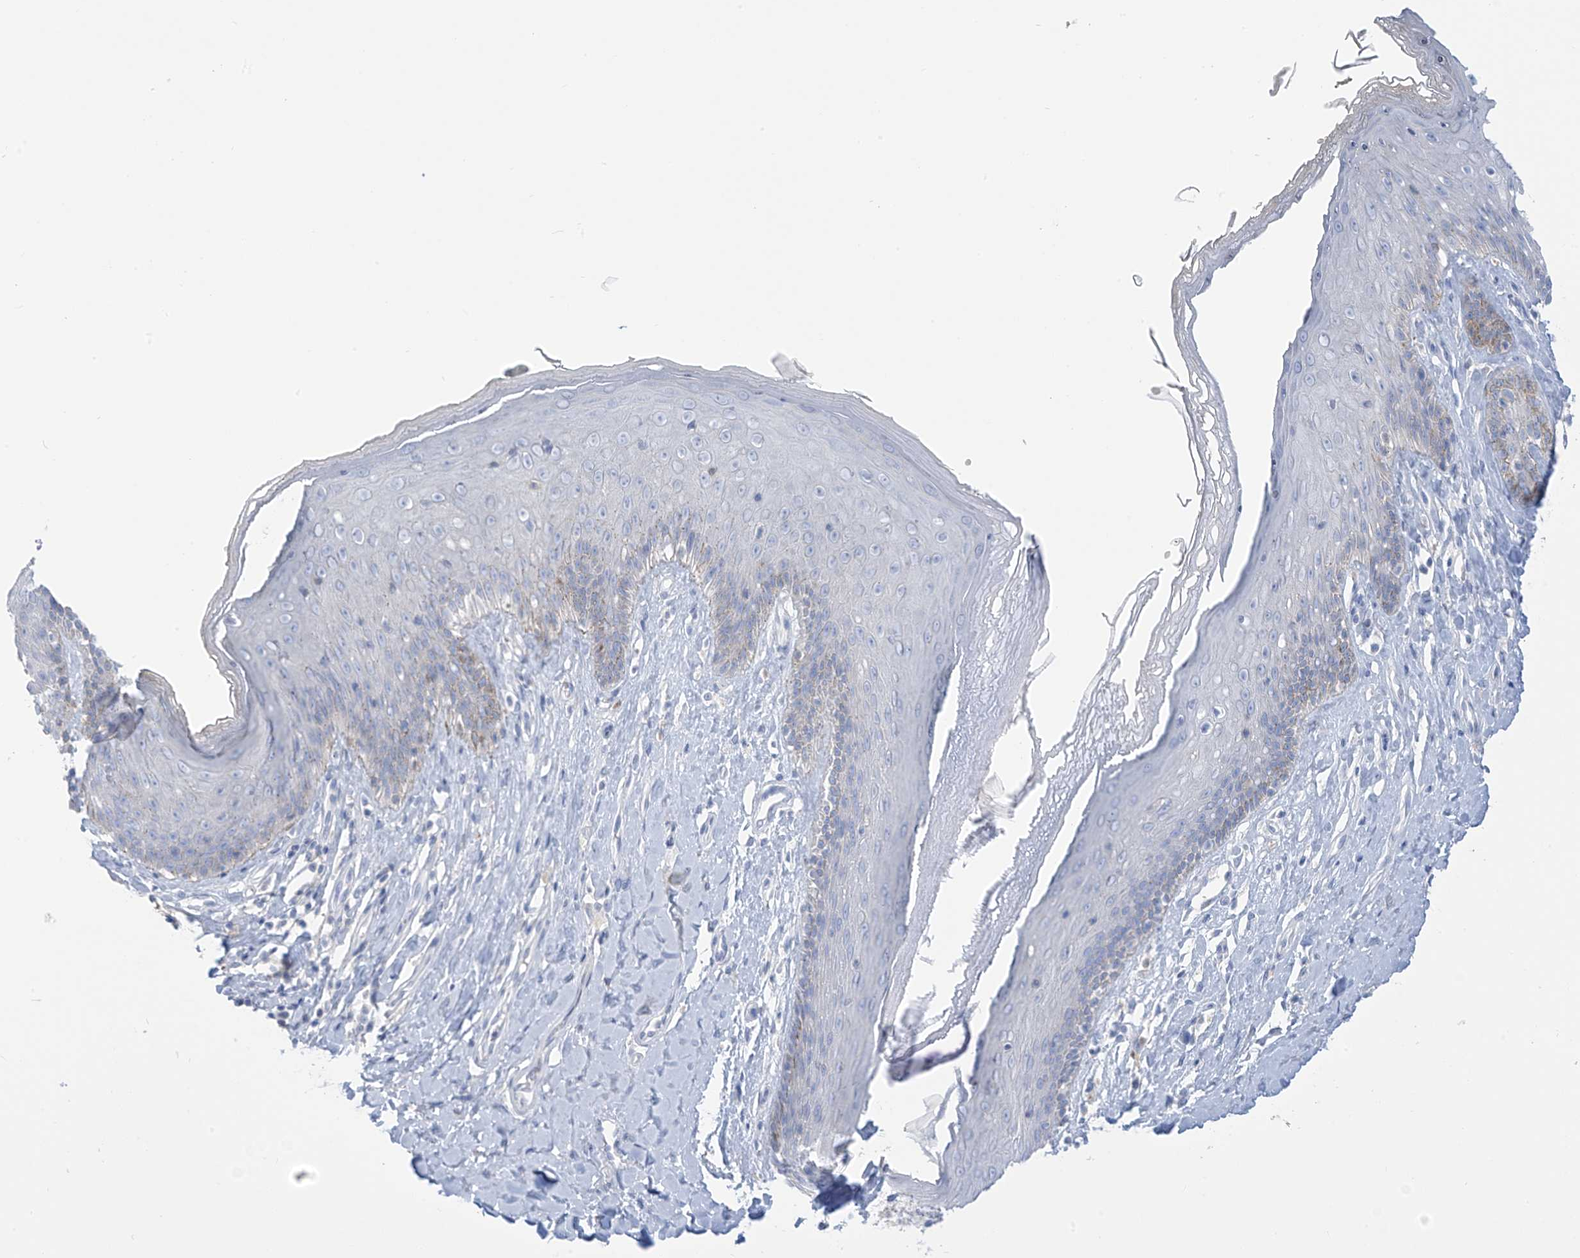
{"staining": {"intensity": "negative", "quantity": "none", "location": "none"}, "tissue": "skin", "cell_type": "Epidermal cells", "image_type": "normal", "snomed": [{"axis": "morphology", "description": "Normal tissue, NOS"}, {"axis": "morphology", "description": "Squamous cell carcinoma, NOS"}, {"axis": "topography", "description": "Vulva"}], "caption": "Protein analysis of unremarkable skin demonstrates no significant positivity in epidermal cells.", "gene": "TRMT2B", "patient": {"sex": "female", "age": 85}}